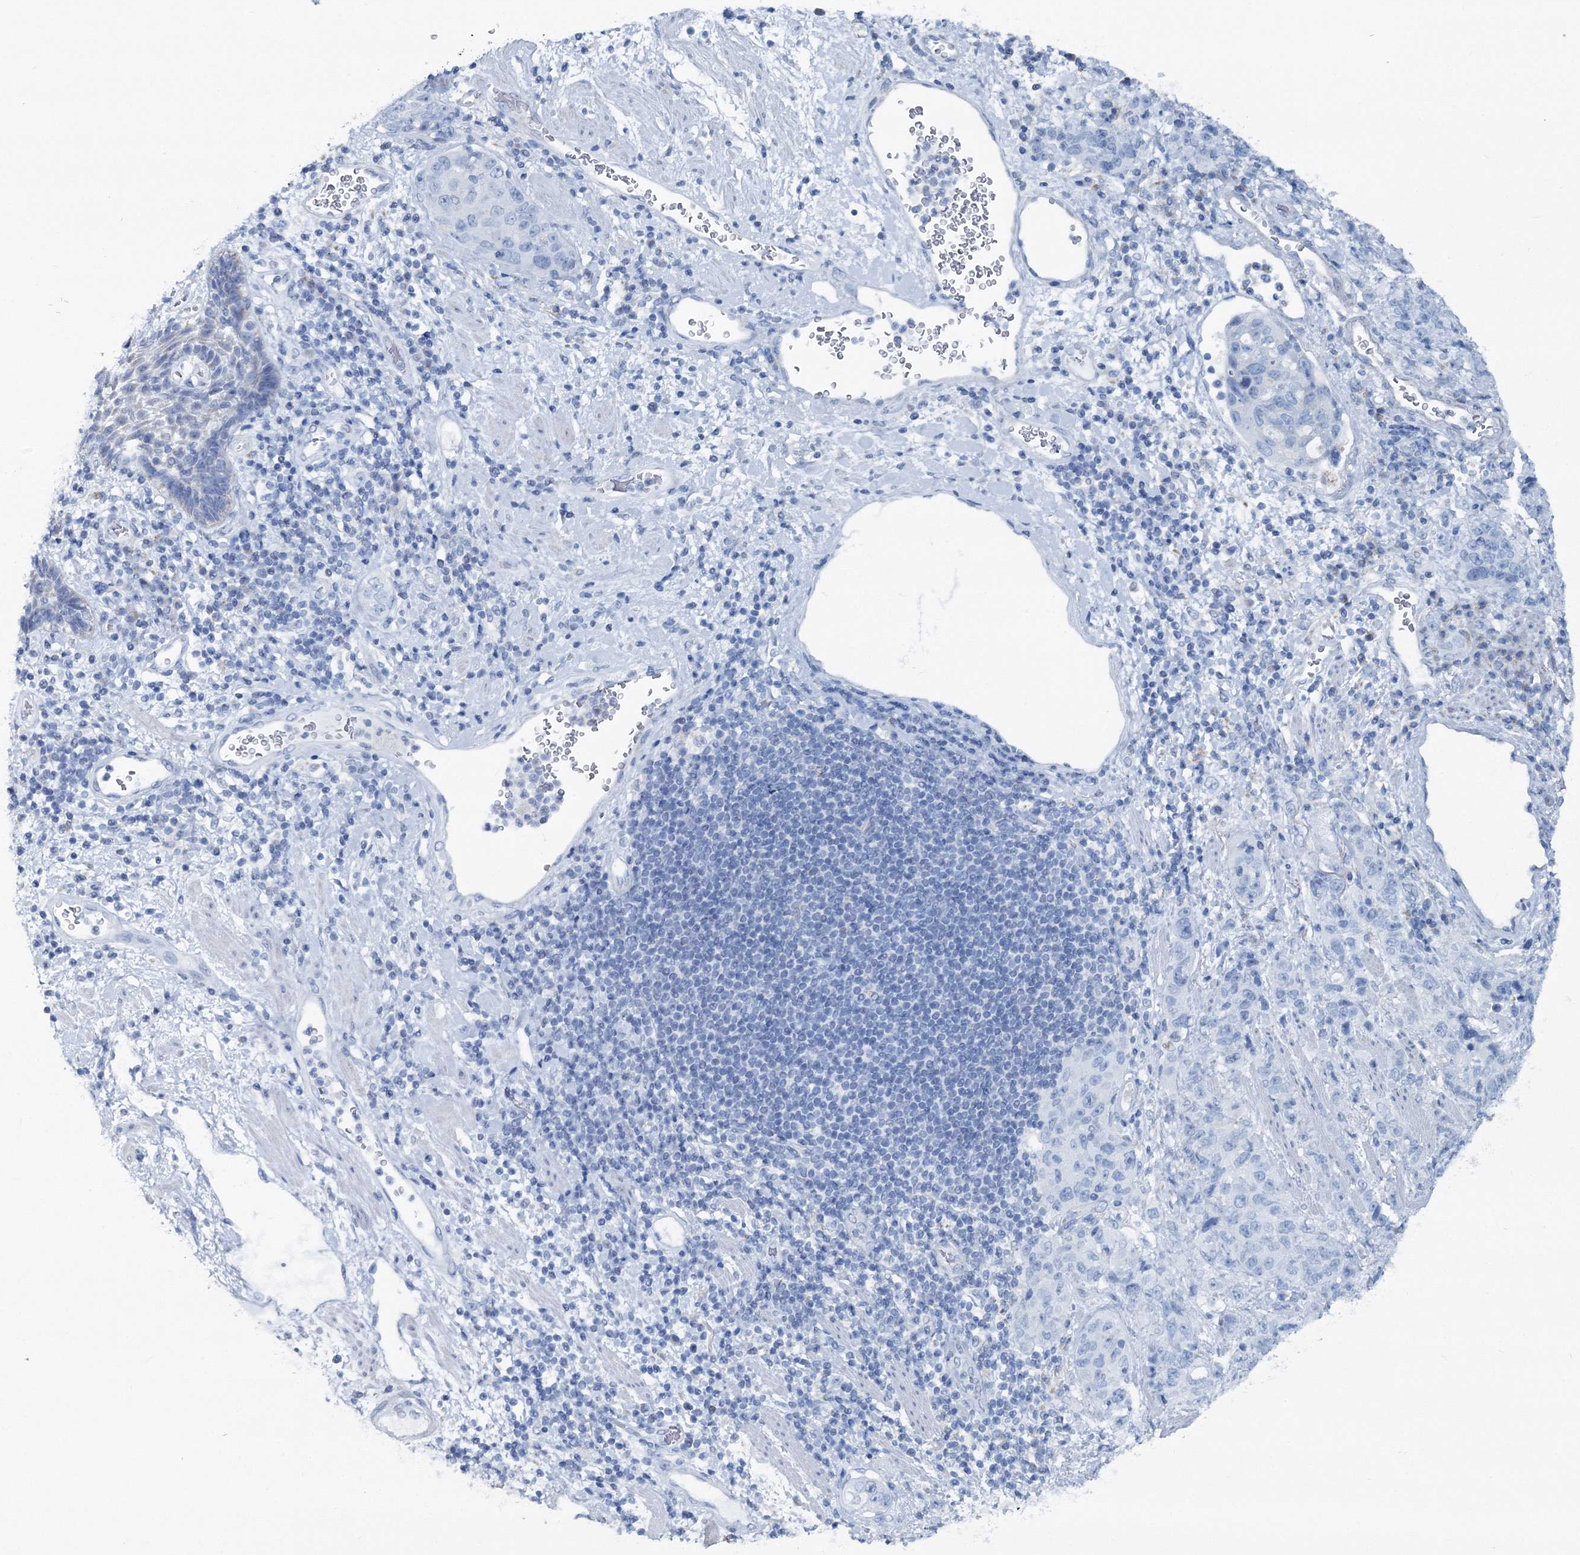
{"staining": {"intensity": "negative", "quantity": "none", "location": "none"}, "tissue": "stomach cancer", "cell_type": "Tumor cells", "image_type": "cancer", "snomed": [{"axis": "morphology", "description": "Adenocarcinoma, NOS"}, {"axis": "topography", "description": "Stomach"}], "caption": "The micrograph shows no staining of tumor cells in stomach cancer.", "gene": "GABARAPL2", "patient": {"sex": "male", "age": 48}}